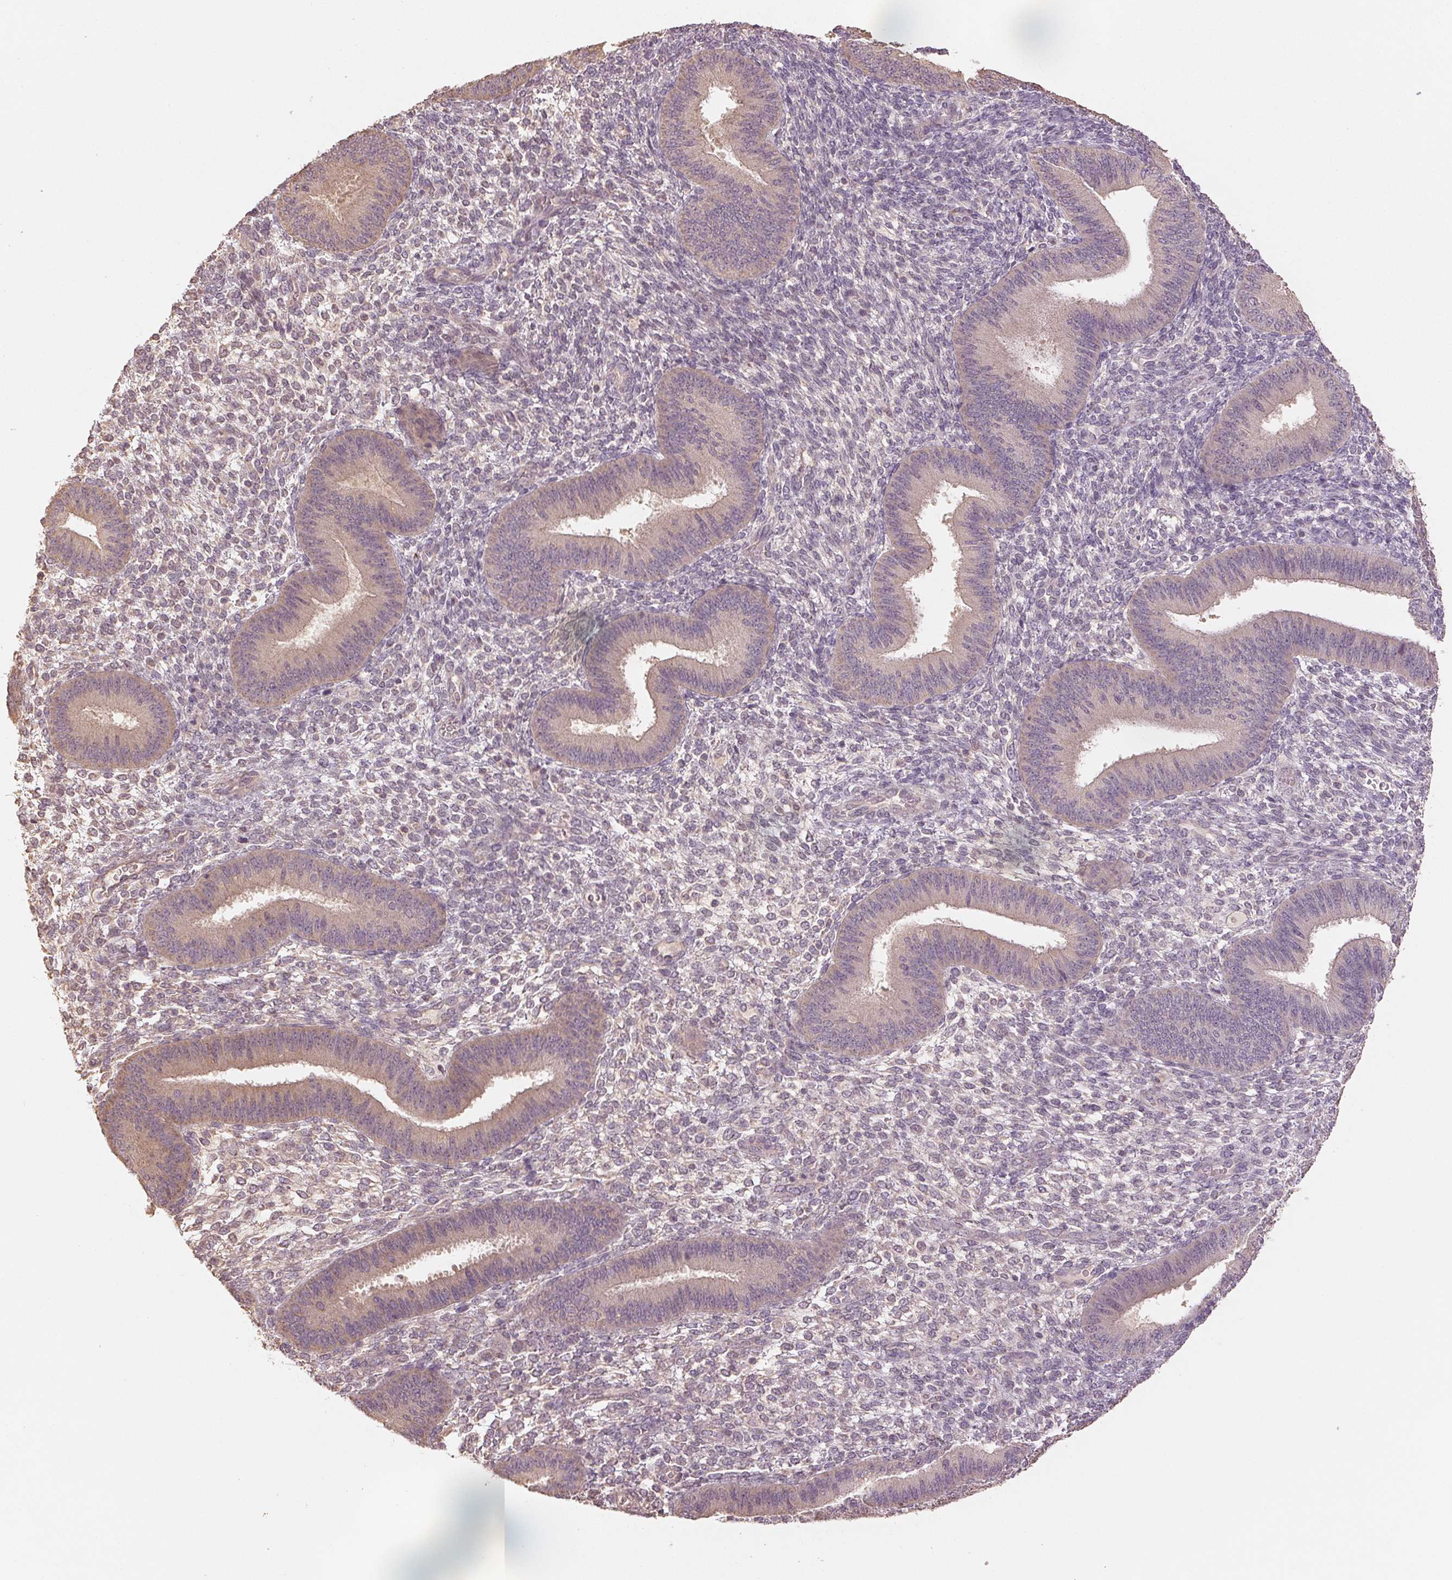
{"staining": {"intensity": "negative", "quantity": "none", "location": "none"}, "tissue": "endometrium", "cell_type": "Cells in endometrial stroma", "image_type": "normal", "snomed": [{"axis": "morphology", "description": "Normal tissue, NOS"}, {"axis": "topography", "description": "Endometrium"}], "caption": "Cells in endometrial stroma are negative for protein expression in normal human endometrium. Brightfield microscopy of immunohistochemistry (IHC) stained with DAB (3,3'-diaminobenzidine) (brown) and hematoxylin (blue), captured at high magnification.", "gene": "COX14", "patient": {"sex": "female", "age": 39}}